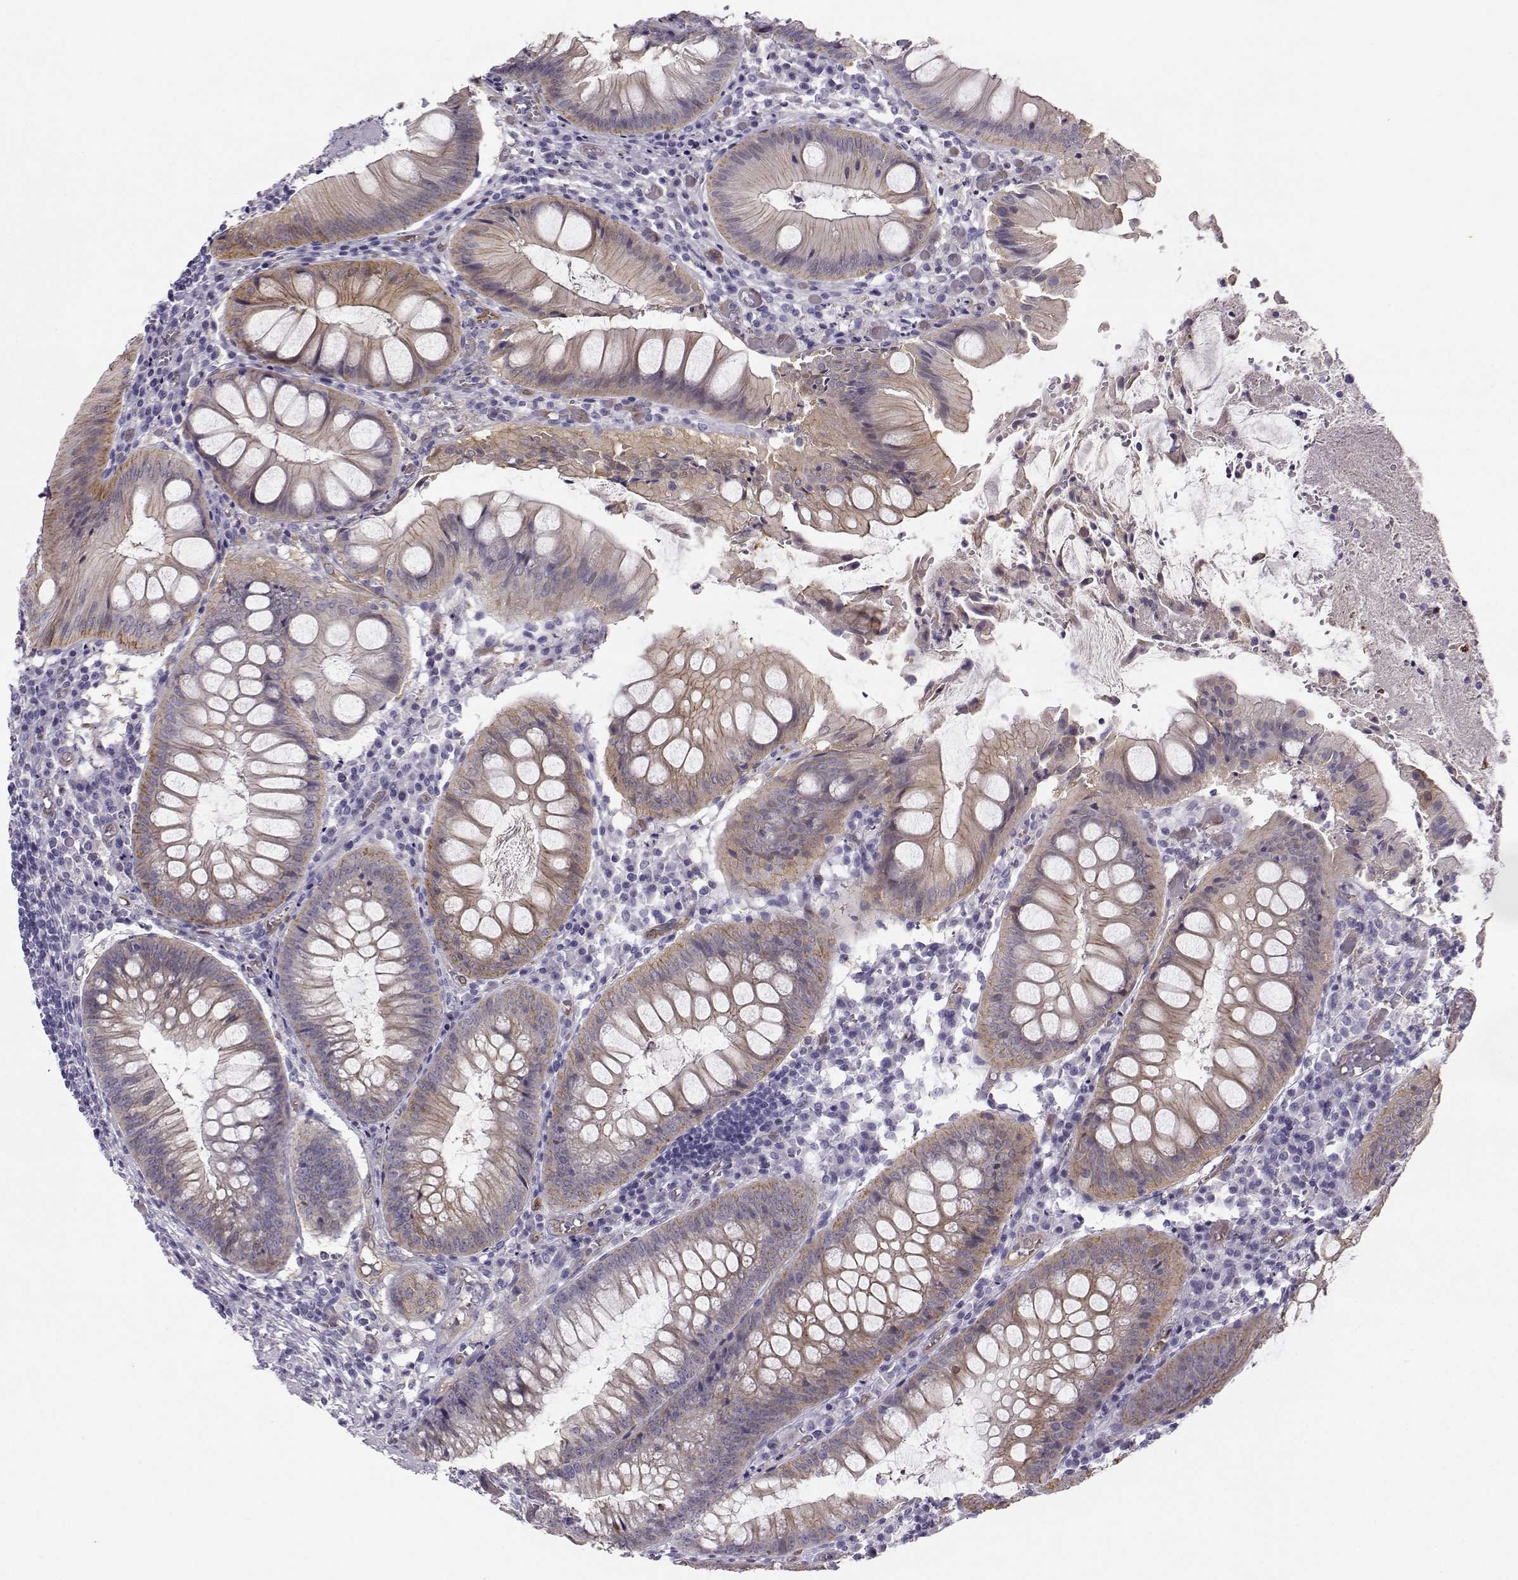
{"staining": {"intensity": "strong", "quantity": "<25%", "location": "cytoplasmic/membranous"}, "tissue": "appendix", "cell_type": "Glandular cells", "image_type": "normal", "snomed": [{"axis": "morphology", "description": "Normal tissue, NOS"}, {"axis": "morphology", "description": "Inflammation, NOS"}, {"axis": "topography", "description": "Appendix"}], "caption": "An immunohistochemistry (IHC) micrograph of normal tissue is shown. Protein staining in brown highlights strong cytoplasmic/membranous positivity in appendix within glandular cells. (Brightfield microscopy of DAB IHC at high magnification).", "gene": "NQO1", "patient": {"sex": "male", "age": 16}}